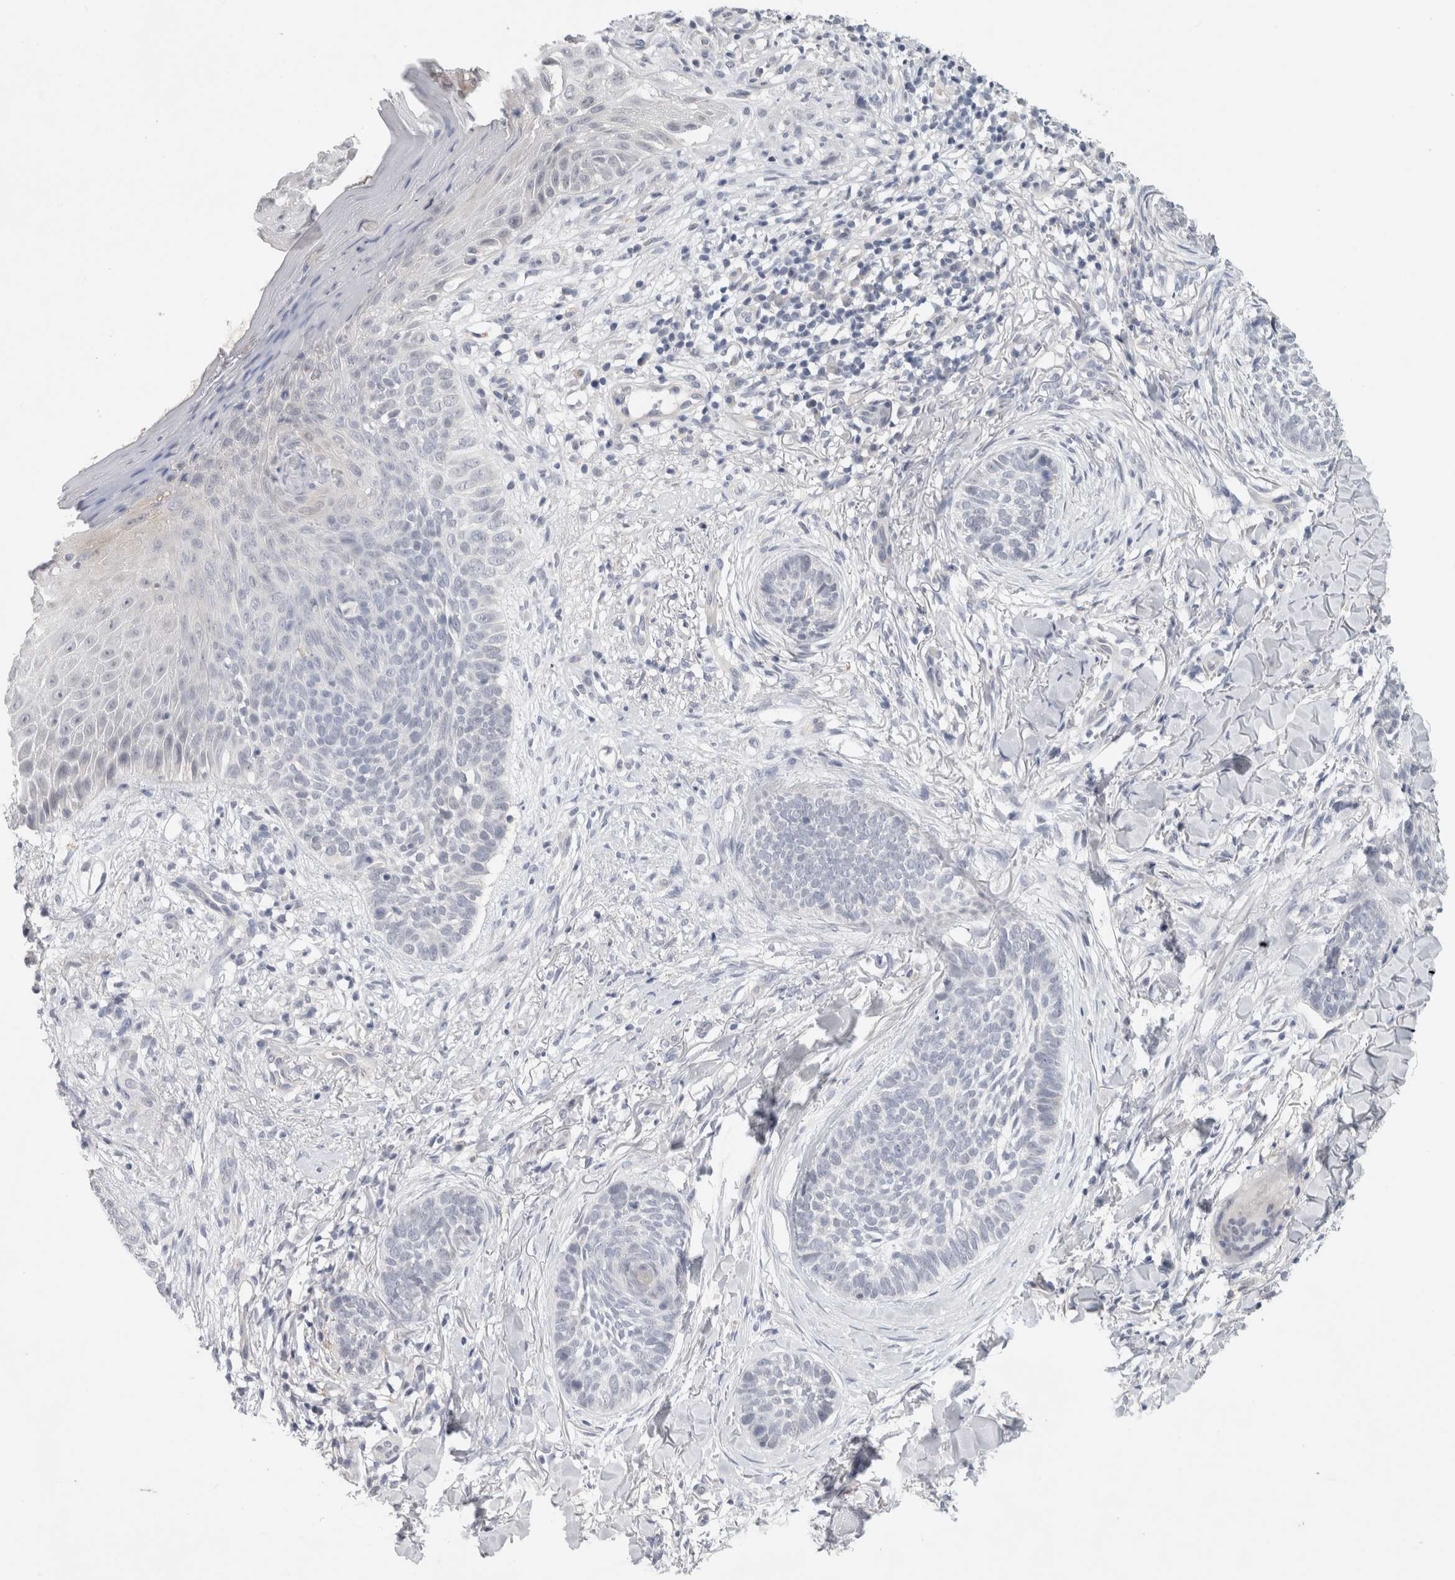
{"staining": {"intensity": "negative", "quantity": "none", "location": "none"}, "tissue": "skin cancer", "cell_type": "Tumor cells", "image_type": "cancer", "snomed": [{"axis": "morphology", "description": "Normal tissue, NOS"}, {"axis": "morphology", "description": "Basal cell carcinoma"}, {"axis": "topography", "description": "Skin"}], "caption": "Immunohistochemistry of human skin cancer displays no staining in tumor cells. (DAB (3,3'-diaminobenzidine) immunohistochemistry, high magnification).", "gene": "TONSL", "patient": {"sex": "male", "age": 67}}